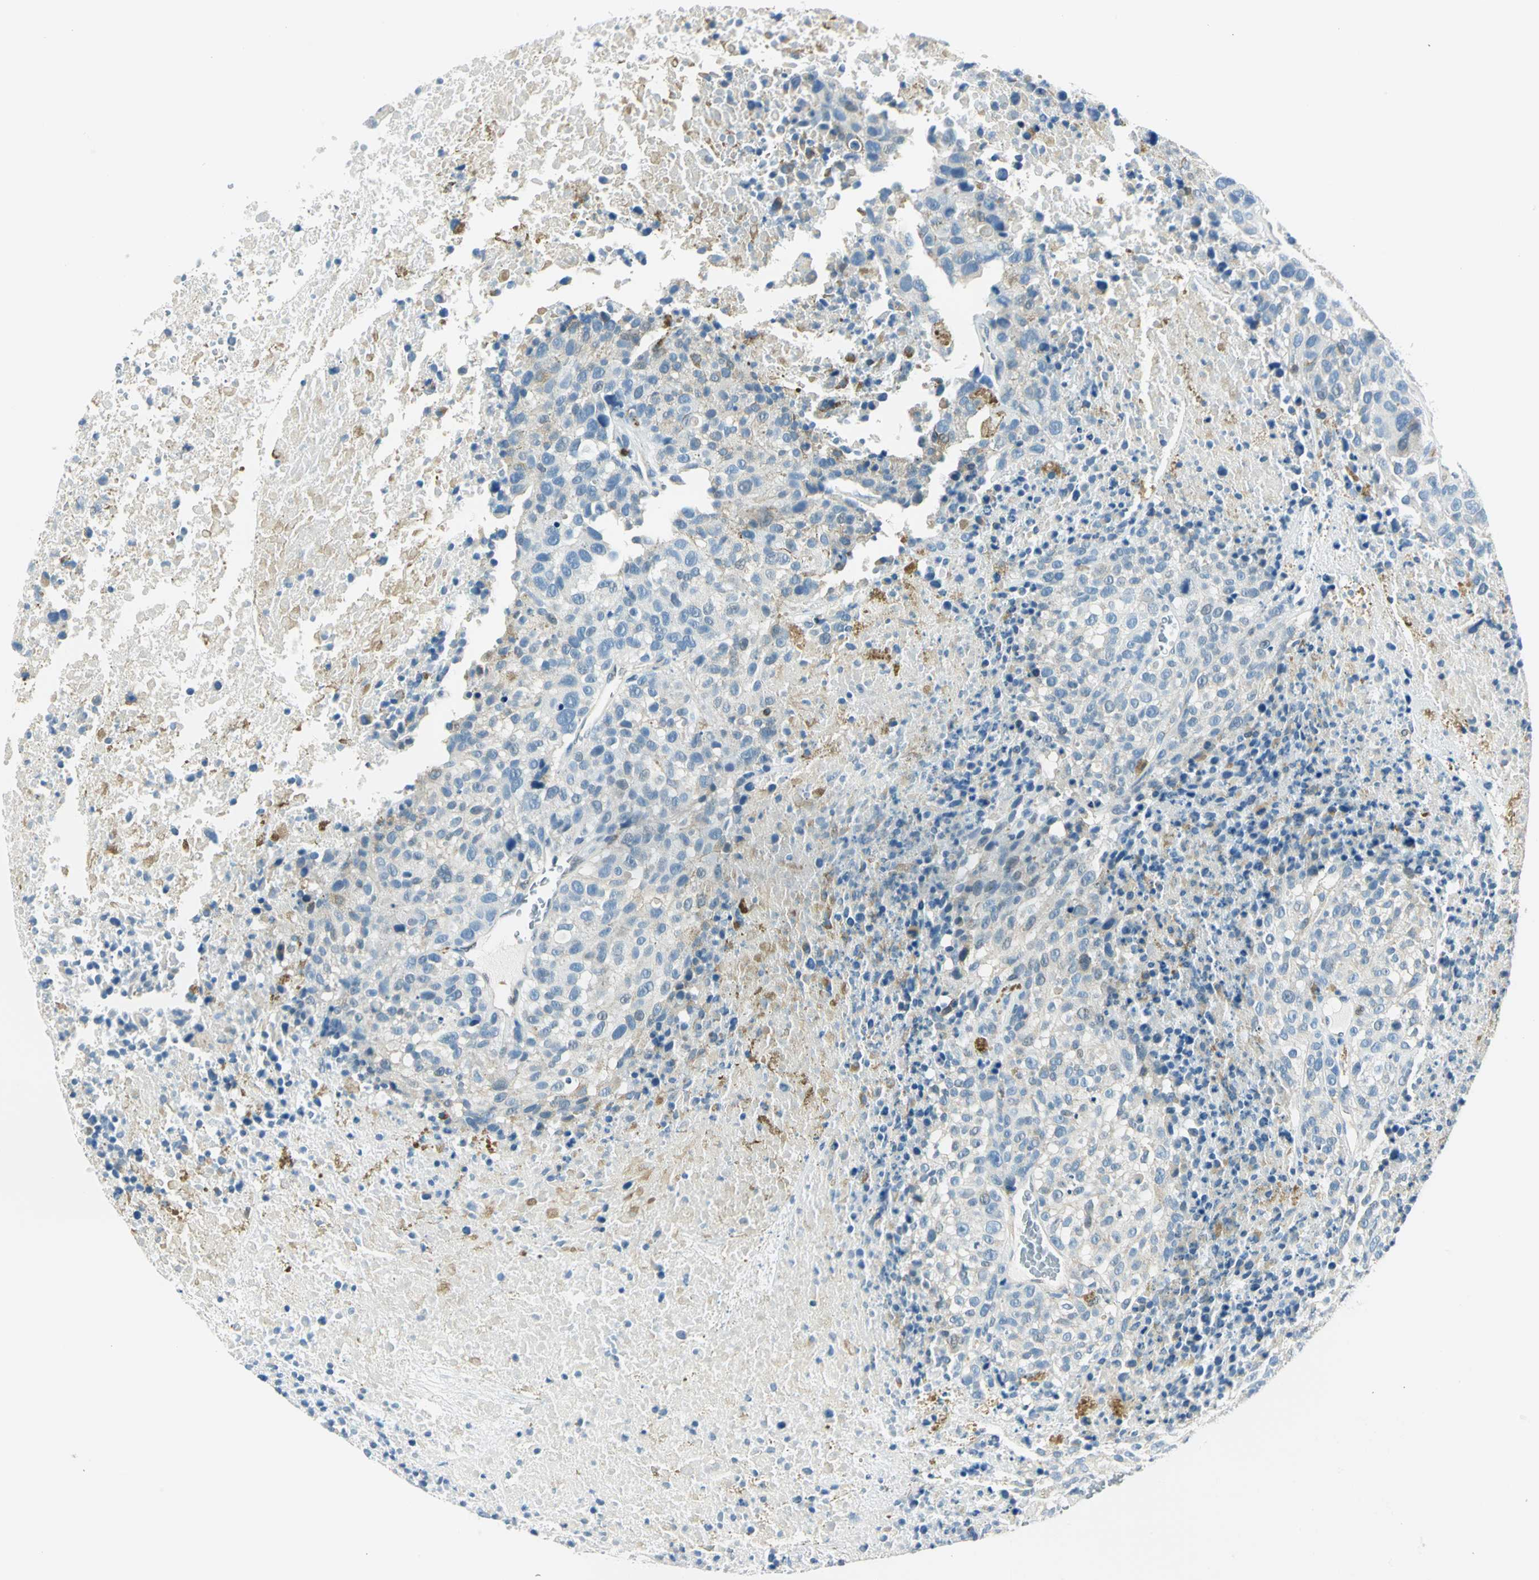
{"staining": {"intensity": "moderate", "quantity": "<25%", "location": "cytoplasmic/membranous"}, "tissue": "melanoma", "cell_type": "Tumor cells", "image_type": "cancer", "snomed": [{"axis": "morphology", "description": "Malignant melanoma, Metastatic site"}, {"axis": "topography", "description": "Cerebral cortex"}], "caption": "A photomicrograph of malignant melanoma (metastatic site) stained for a protein demonstrates moderate cytoplasmic/membranous brown staining in tumor cells.", "gene": "AKR1A1", "patient": {"sex": "female", "age": 52}}